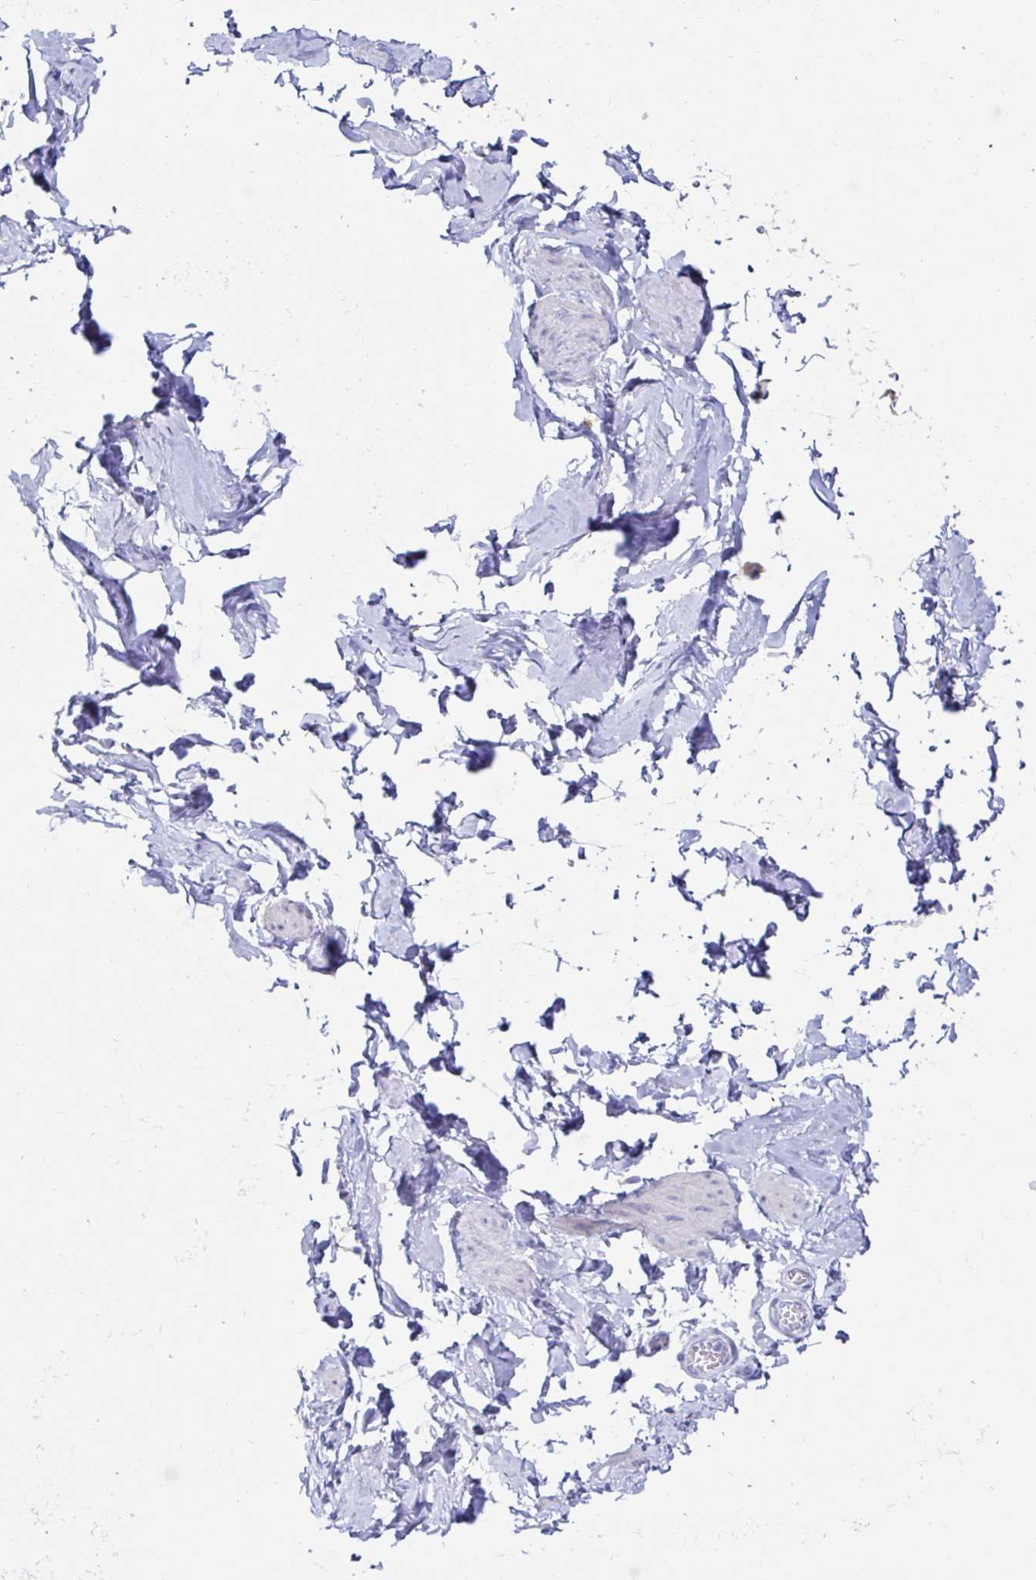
{"staining": {"intensity": "negative", "quantity": "none", "location": "none"}, "tissue": "adipose tissue", "cell_type": "Adipocytes", "image_type": "normal", "snomed": [{"axis": "morphology", "description": "Normal tissue, NOS"}, {"axis": "topography", "description": "Epididymis, spermatic cord, NOS"}, {"axis": "topography", "description": "Epididymis"}, {"axis": "topography", "description": "Peripheral nerve tissue"}], "caption": "DAB immunohistochemical staining of normal adipose tissue reveals no significant expression in adipocytes. Nuclei are stained in blue.", "gene": "C4orf17", "patient": {"sex": "male", "age": 29}}